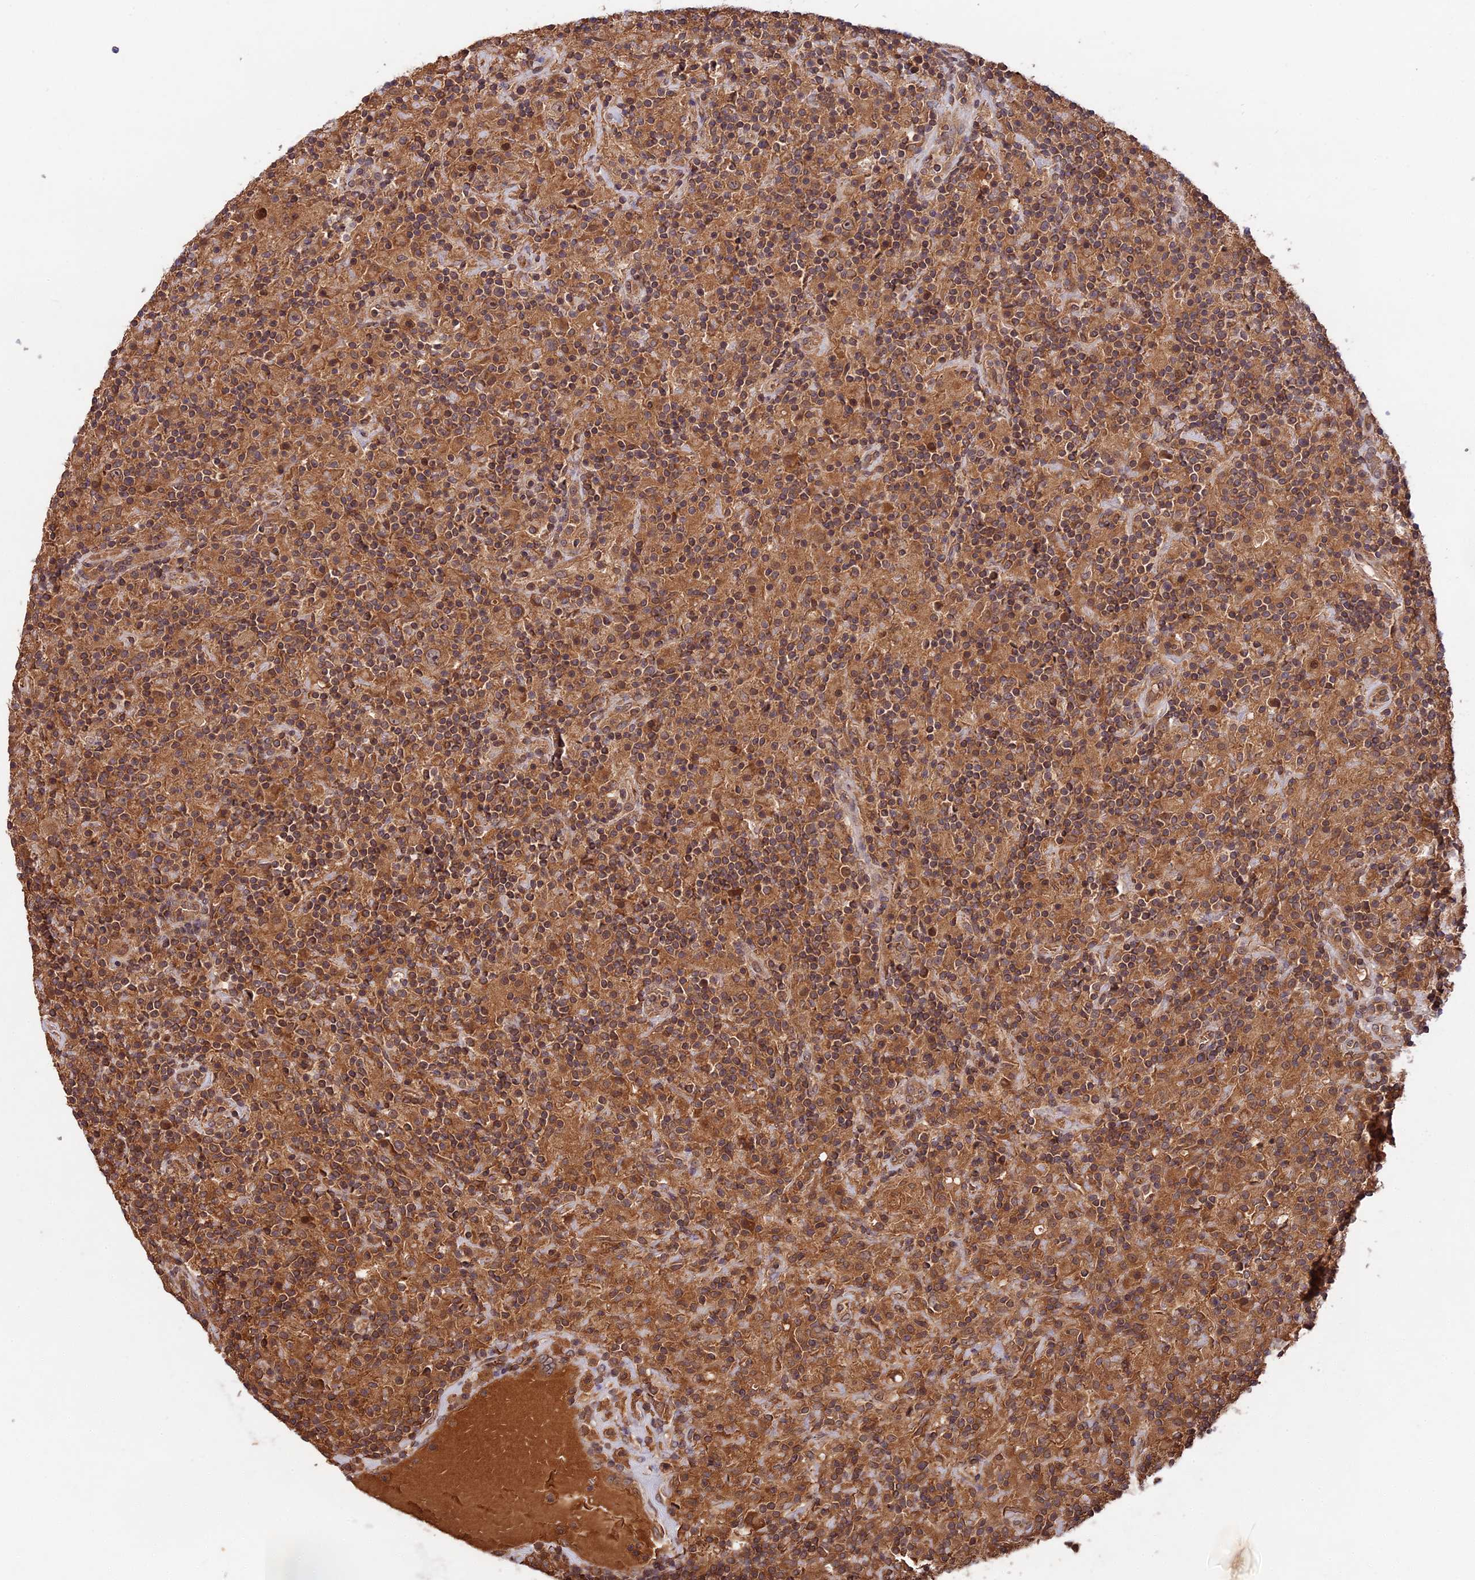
{"staining": {"intensity": "moderate", "quantity": ">75%", "location": "cytoplasmic/membranous"}, "tissue": "lymphoma", "cell_type": "Tumor cells", "image_type": "cancer", "snomed": [{"axis": "morphology", "description": "Hodgkin's disease, NOS"}, {"axis": "topography", "description": "Lymph node"}], "caption": "This photomicrograph displays lymphoma stained with immunohistochemistry (IHC) to label a protein in brown. The cytoplasmic/membranous of tumor cells show moderate positivity for the protein. Nuclei are counter-stained blue.", "gene": "CHAC1", "patient": {"sex": "male", "age": 70}}